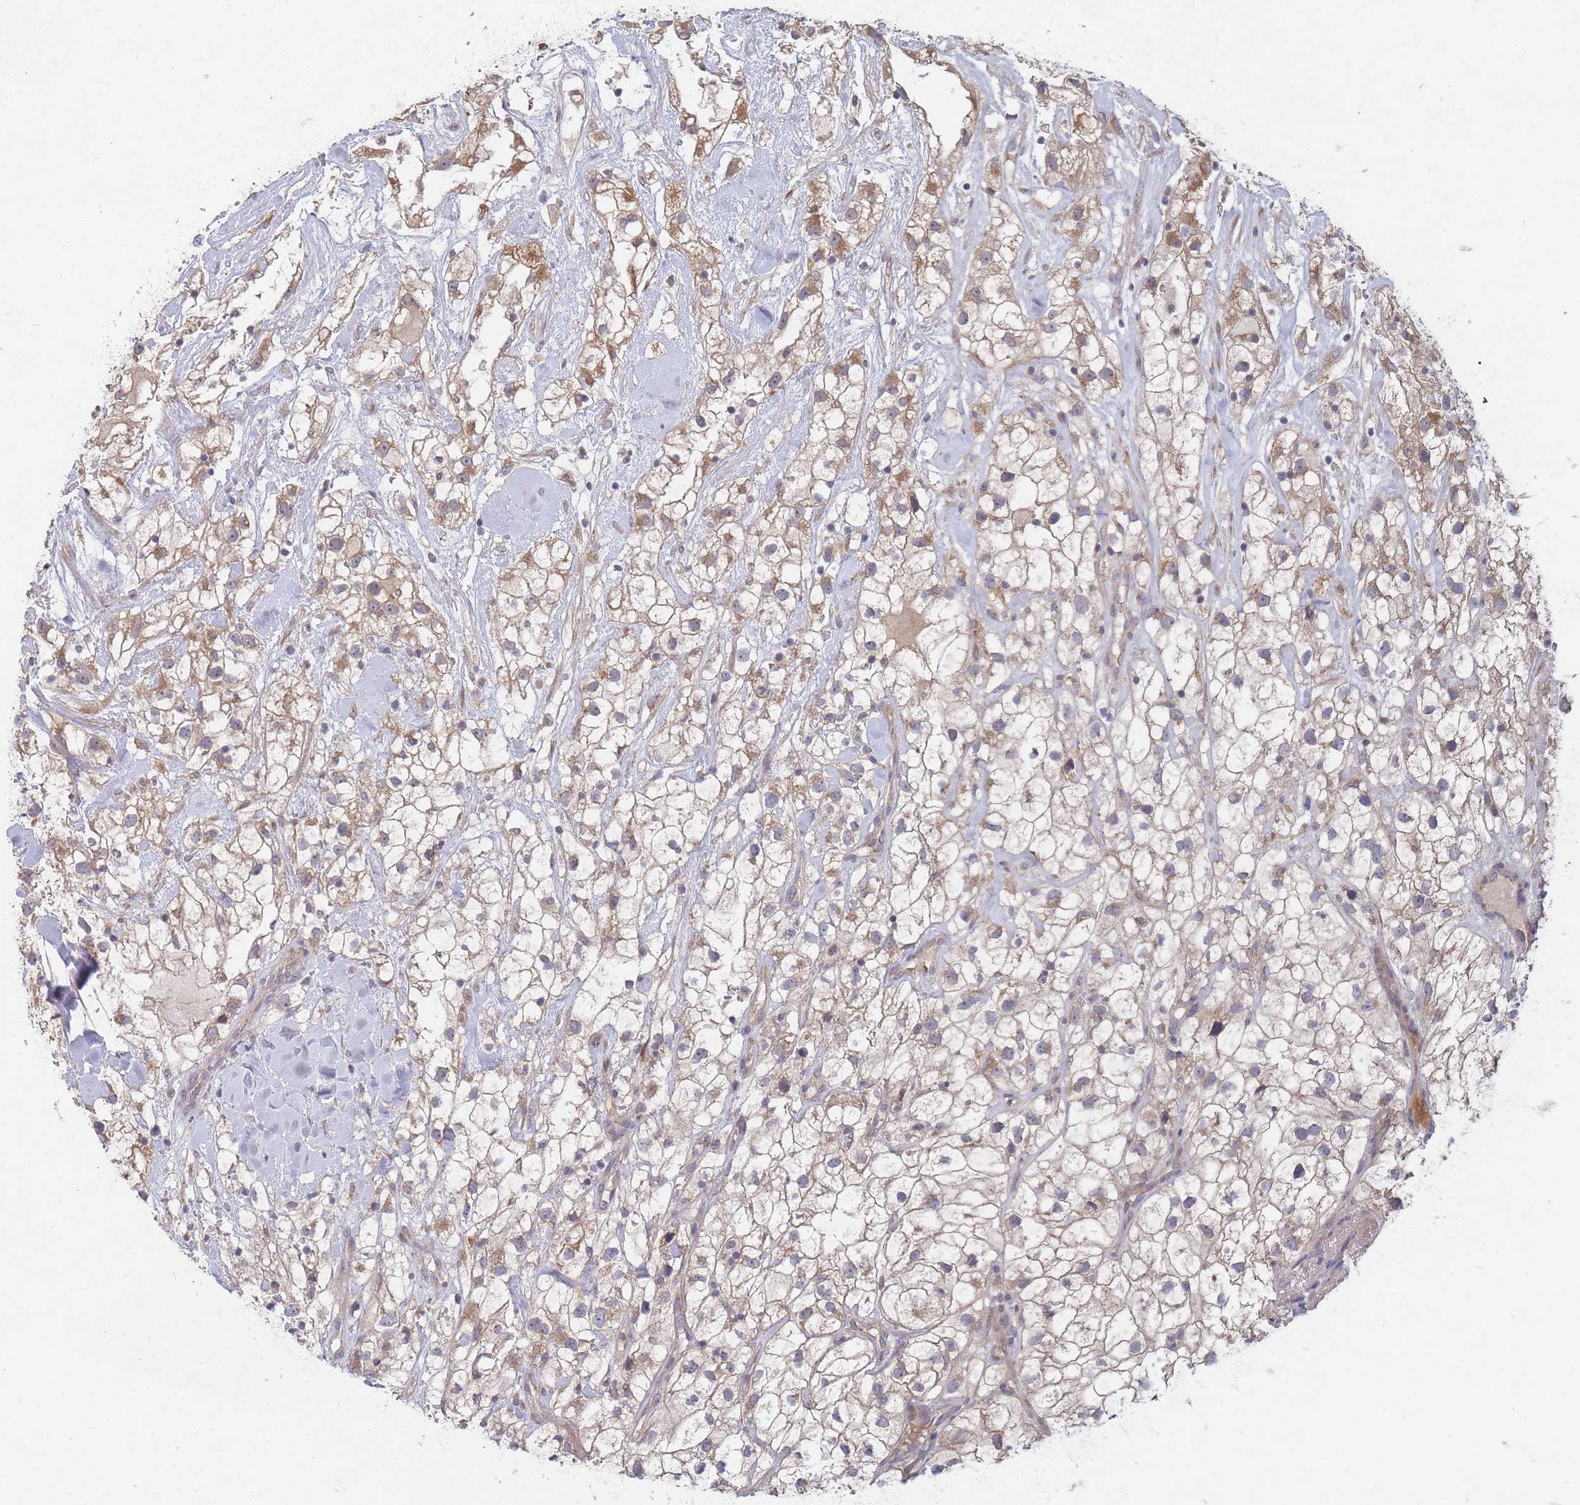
{"staining": {"intensity": "weak", "quantity": "25%-75%", "location": "cytoplasmic/membranous"}, "tissue": "renal cancer", "cell_type": "Tumor cells", "image_type": "cancer", "snomed": [{"axis": "morphology", "description": "Adenocarcinoma, NOS"}, {"axis": "topography", "description": "Kidney"}], "caption": "The image exhibits immunohistochemical staining of adenocarcinoma (renal). There is weak cytoplasmic/membranous expression is present in approximately 25%-75% of tumor cells.", "gene": "SLC35F5", "patient": {"sex": "male", "age": 59}}